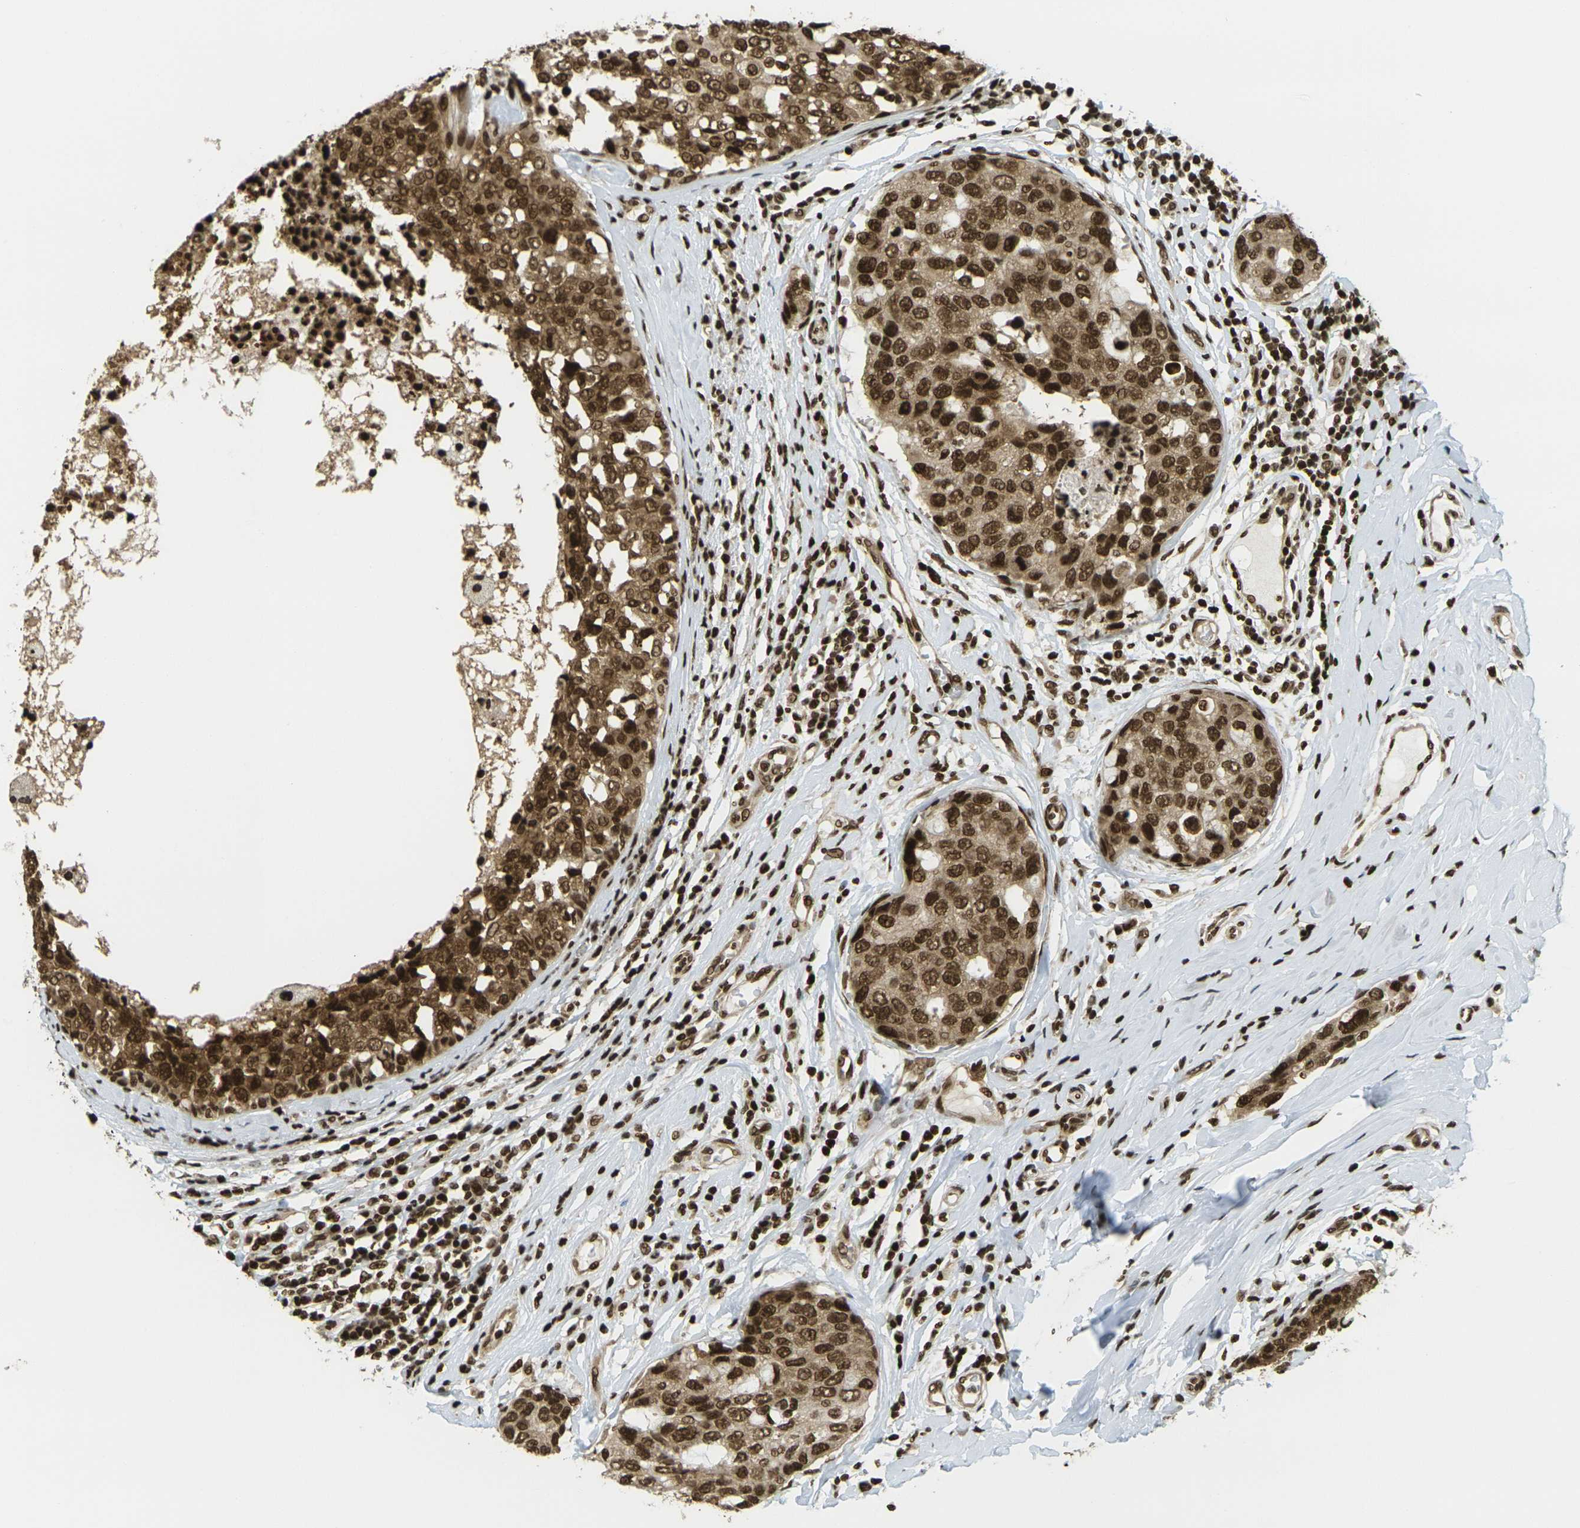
{"staining": {"intensity": "strong", "quantity": ">75%", "location": "cytoplasmic/membranous,nuclear"}, "tissue": "breast cancer", "cell_type": "Tumor cells", "image_type": "cancer", "snomed": [{"axis": "morphology", "description": "Duct carcinoma"}, {"axis": "topography", "description": "Breast"}], "caption": "Human breast cancer (intraductal carcinoma) stained with a protein marker exhibits strong staining in tumor cells.", "gene": "RUVBL2", "patient": {"sex": "female", "age": 27}}